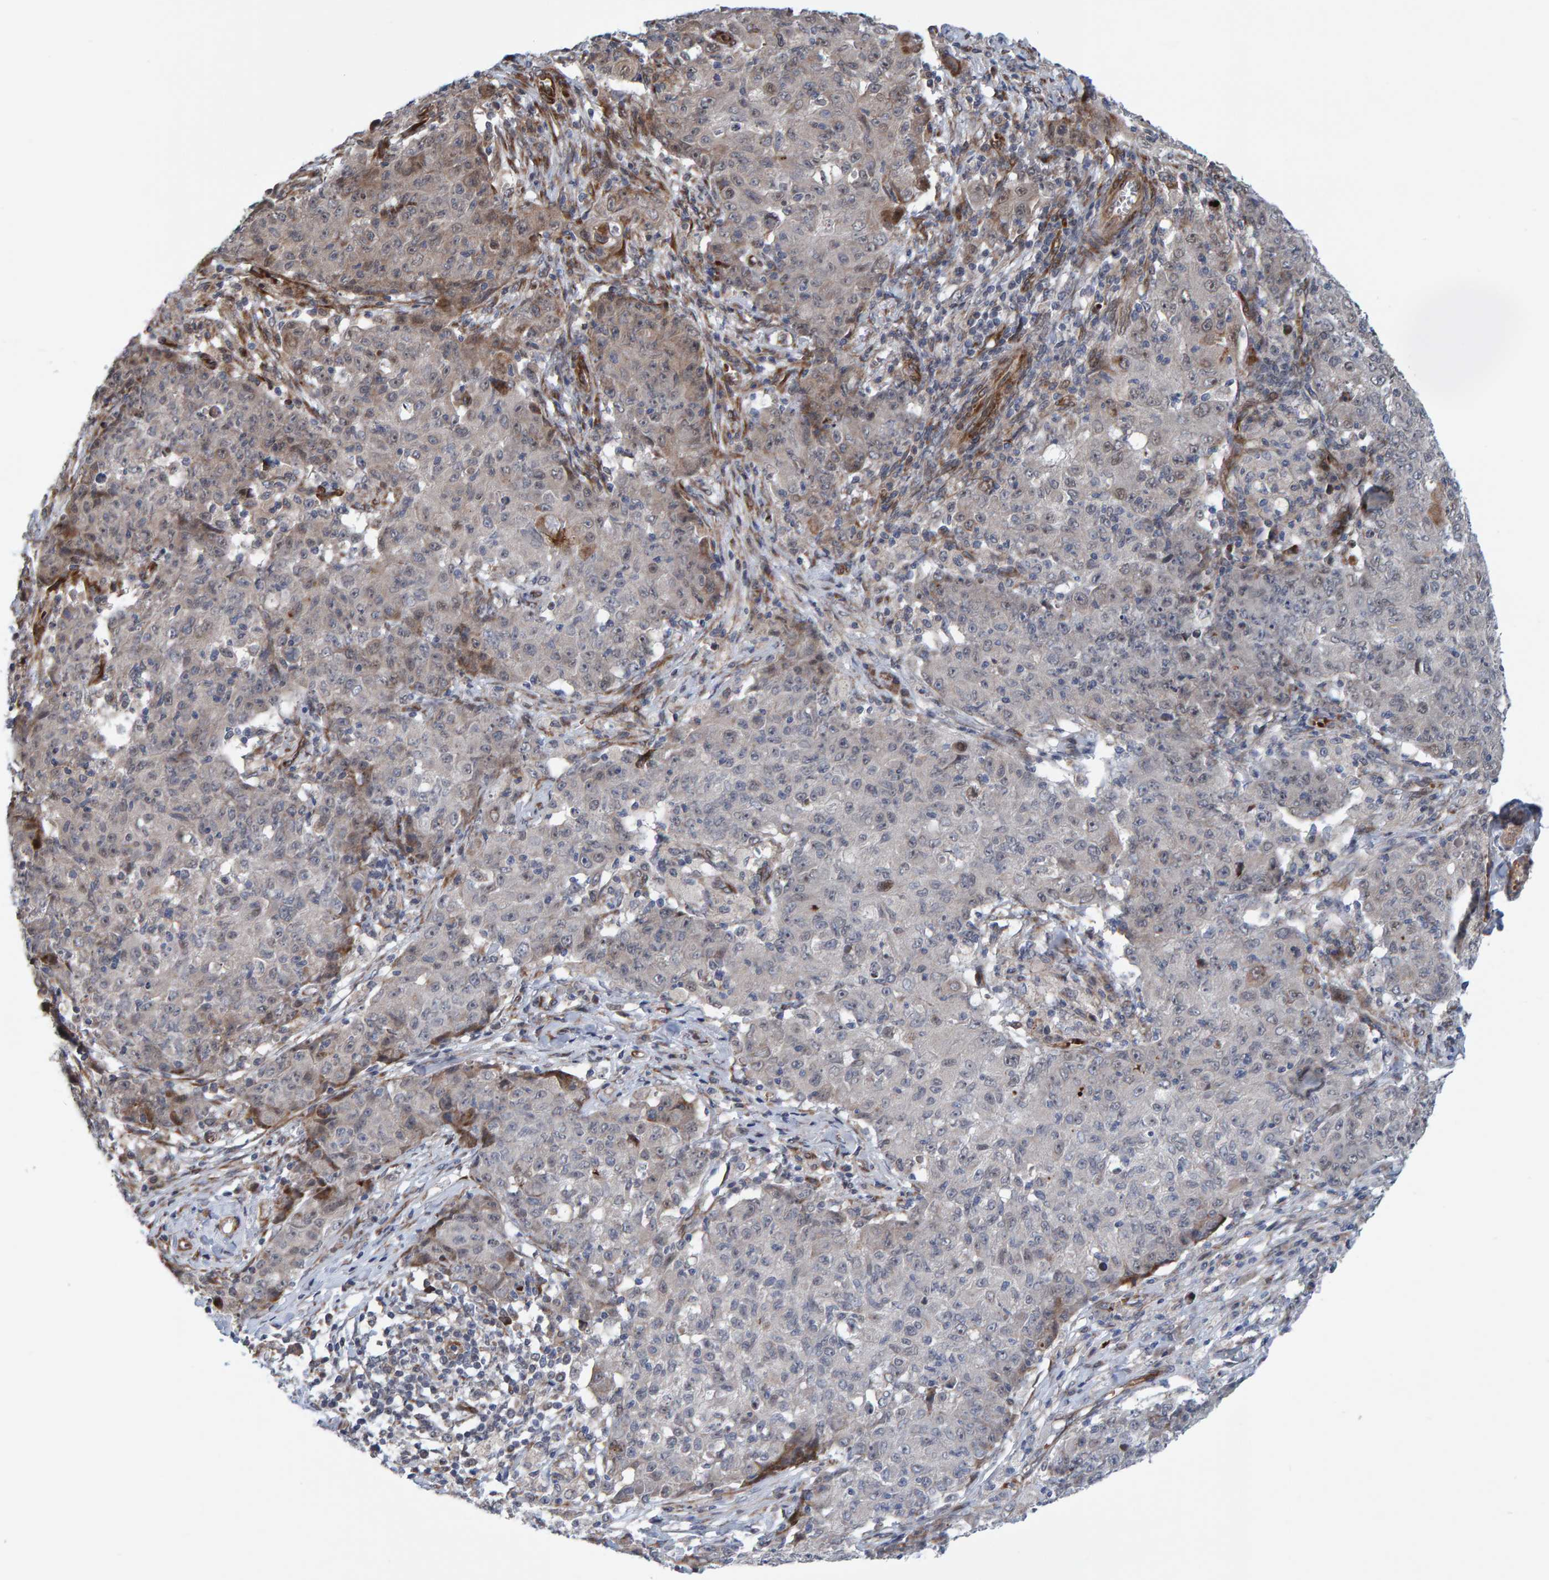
{"staining": {"intensity": "moderate", "quantity": "<25%", "location": "cytoplasmic/membranous"}, "tissue": "ovarian cancer", "cell_type": "Tumor cells", "image_type": "cancer", "snomed": [{"axis": "morphology", "description": "Carcinoma, endometroid"}, {"axis": "topography", "description": "Ovary"}], "caption": "About <25% of tumor cells in human ovarian endometroid carcinoma reveal moderate cytoplasmic/membranous protein positivity as visualized by brown immunohistochemical staining.", "gene": "MFSD6L", "patient": {"sex": "female", "age": 42}}